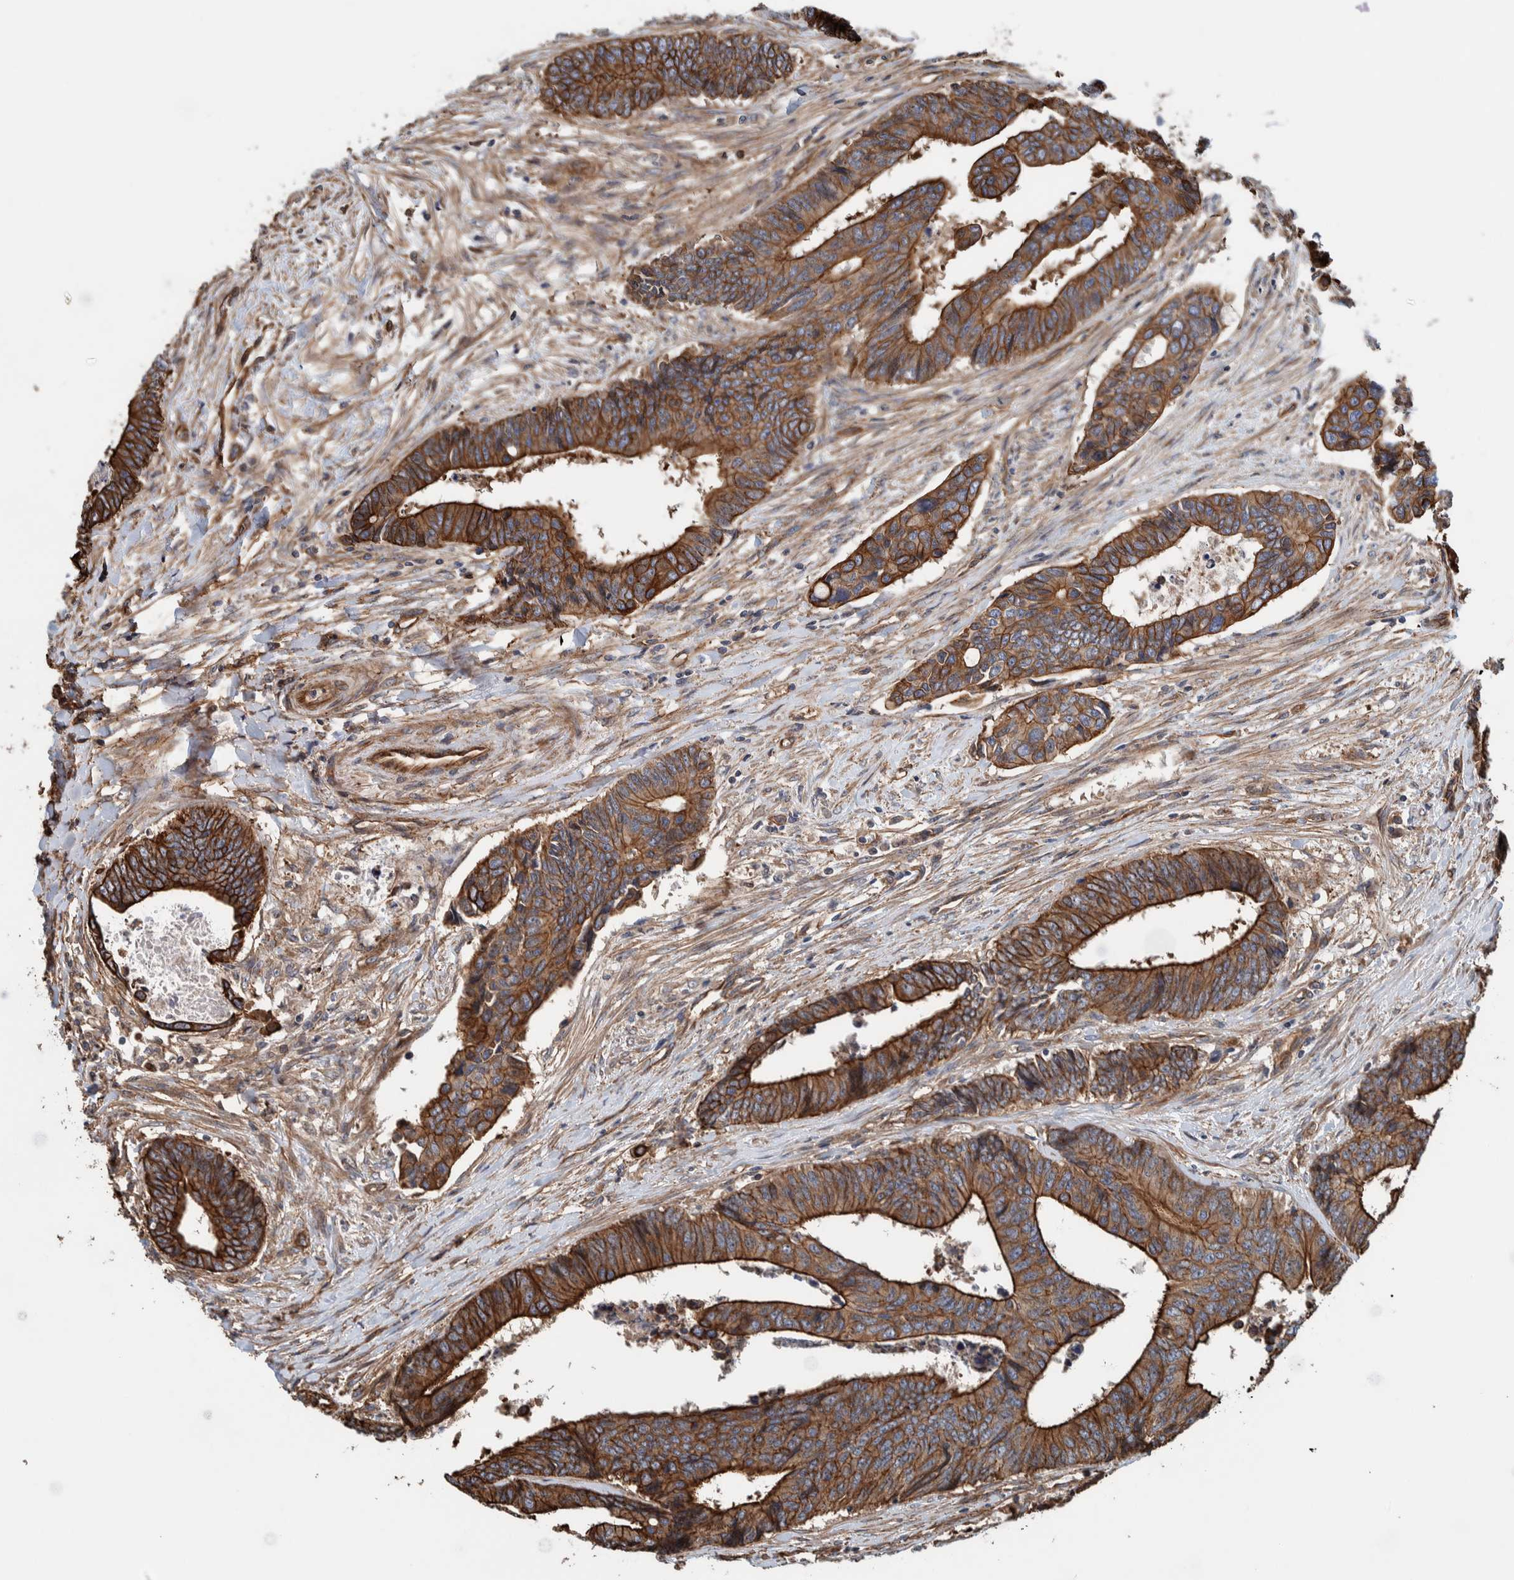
{"staining": {"intensity": "strong", "quantity": ">75%", "location": "cytoplasmic/membranous"}, "tissue": "colorectal cancer", "cell_type": "Tumor cells", "image_type": "cancer", "snomed": [{"axis": "morphology", "description": "Adenocarcinoma, NOS"}, {"axis": "topography", "description": "Rectum"}], "caption": "Brown immunohistochemical staining in human adenocarcinoma (colorectal) reveals strong cytoplasmic/membranous staining in about >75% of tumor cells. The staining is performed using DAB brown chromogen to label protein expression. The nuclei are counter-stained blue using hematoxylin.", "gene": "PKD1L1", "patient": {"sex": "male", "age": 84}}